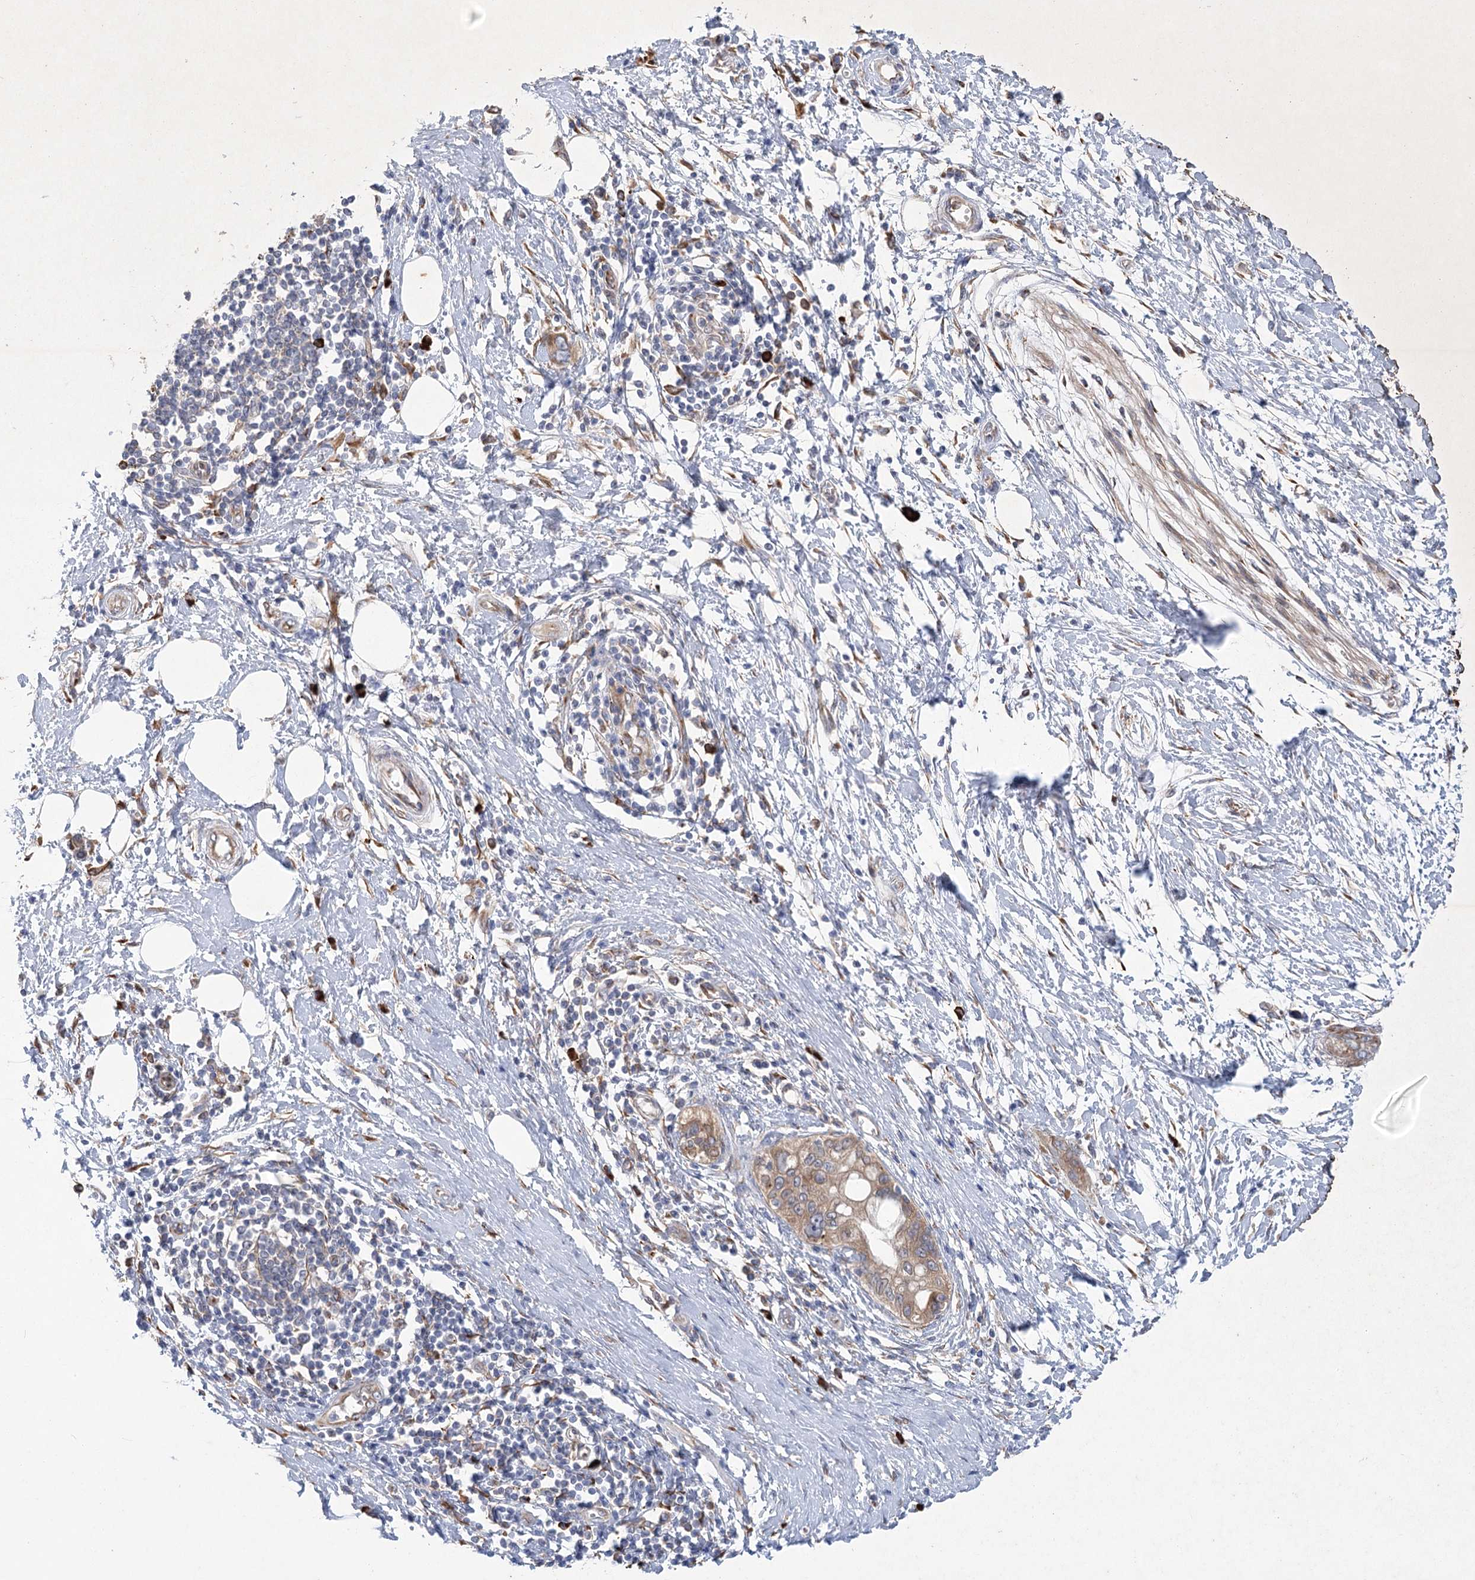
{"staining": {"intensity": "weak", "quantity": ">75%", "location": "cytoplasmic/membranous"}, "tissue": "pancreatic cancer", "cell_type": "Tumor cells", "image_type": "cancer", "snomed": [{"axis": "morphology", "description": "Normal tissue, NOS"}, {"axis": "morphology", "description": "Adenocarcinoma, NOS"}, {"axis": "topography", "description": "Pancreas"}, {"axis": "topography", "description": "Peripheral nerve tissue"}], "caption": "Immunohistochemical staining of pancreatic cancer (adenocarcinoma) displays weak cytoplasmic/membranous protein expression in about >75% of tumor cells.", "gene": "METTL24", "patient": {"sex": "male", "age": 59}}